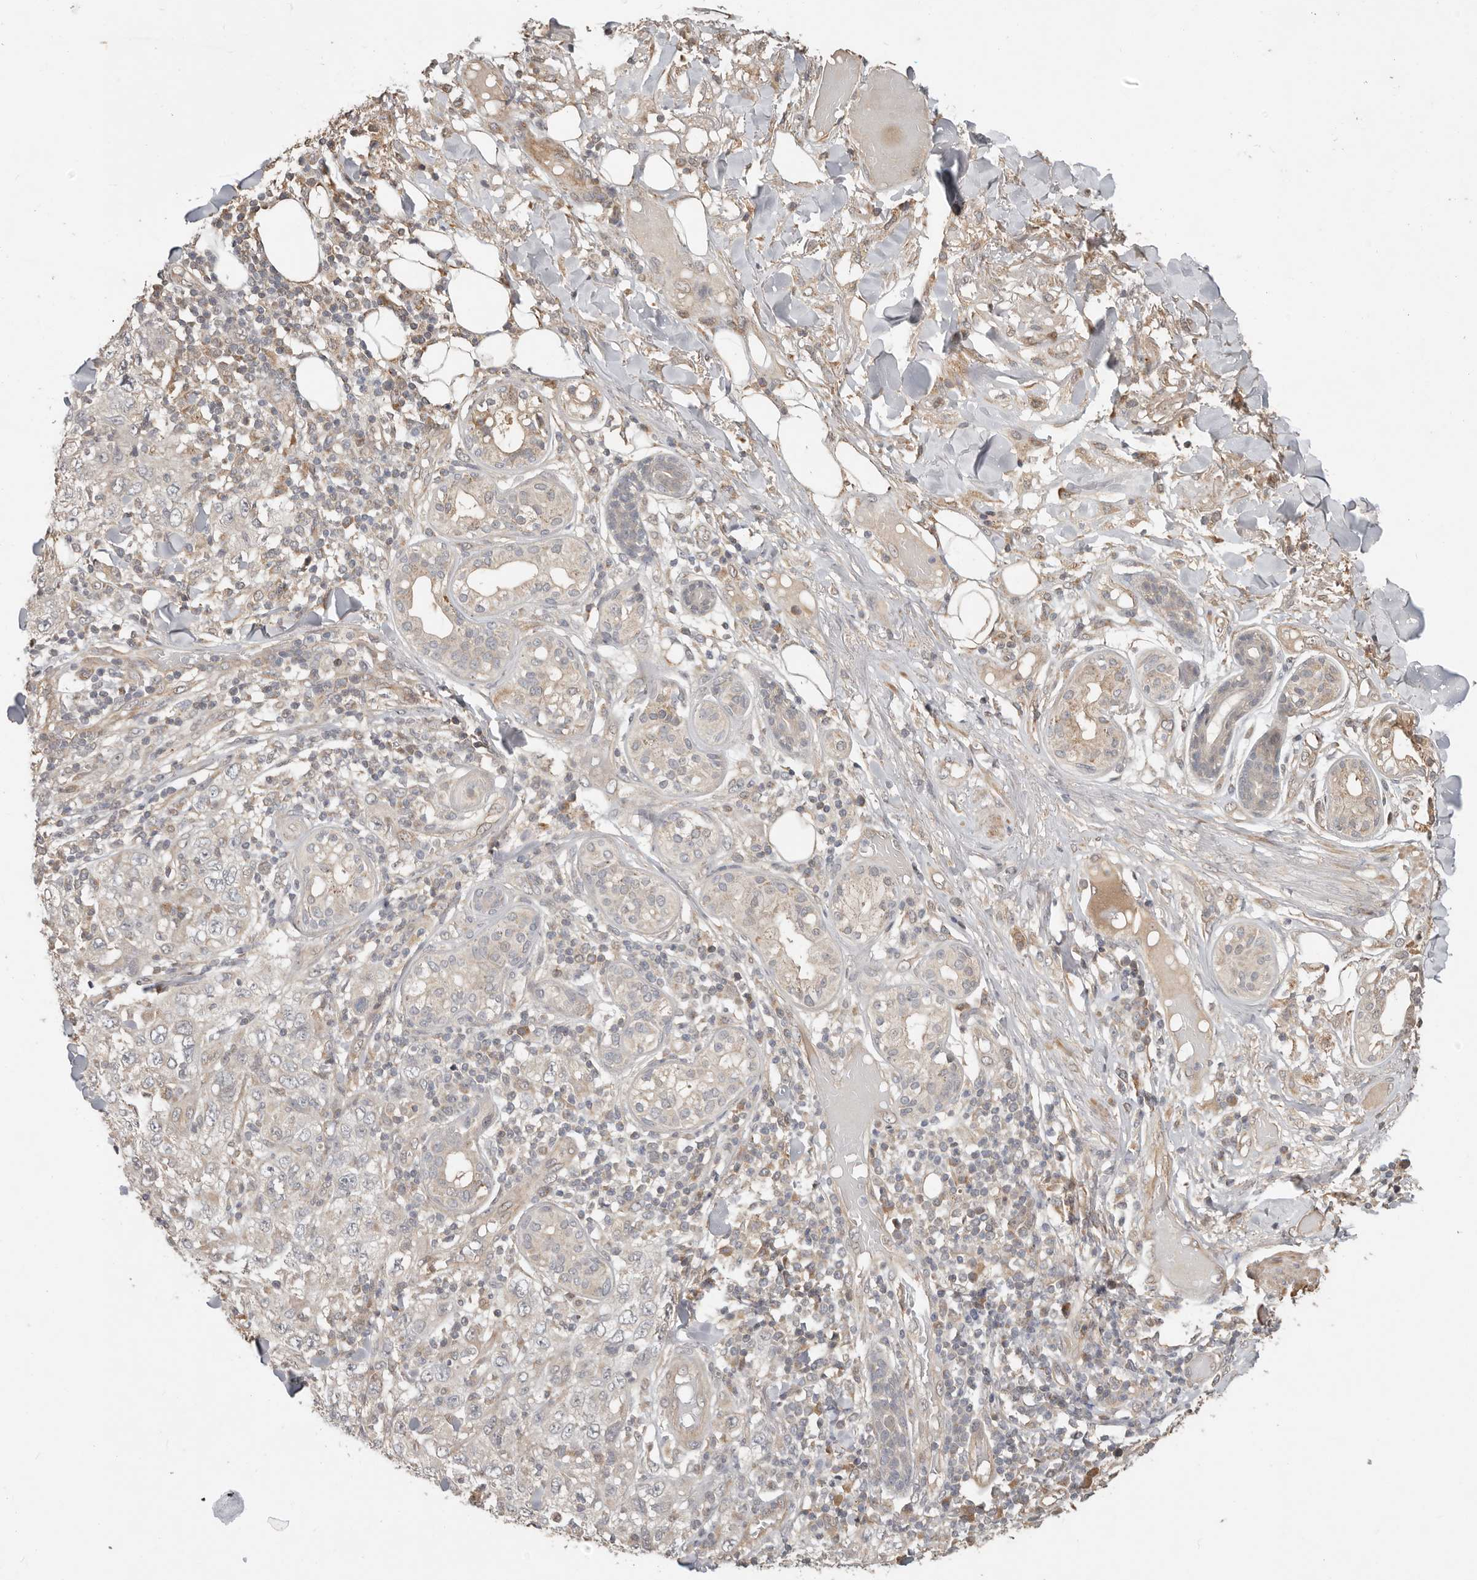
{"staining": {"intensity": "negative", "quantity": "none", "location": "none"}, "tissue": "skin cancer", "cell_type": "Tumor cells", "image_type": "cancer", "snomed": [{"axis": "morphology", "description": "Squamous cell carcinoma, NOS"}, {"axis": "topography", "description": "Skin"}], "caption": "IHC photomicrograph of neoplastic tissue: squamous cell carcinoma (skin) stained with DAB (3,3'-diaminobenzidine) exhibits no significant protein positivity in tumor cells.", "gene": "MTFR2", "patient": {"sex": "female", "age": 88}}